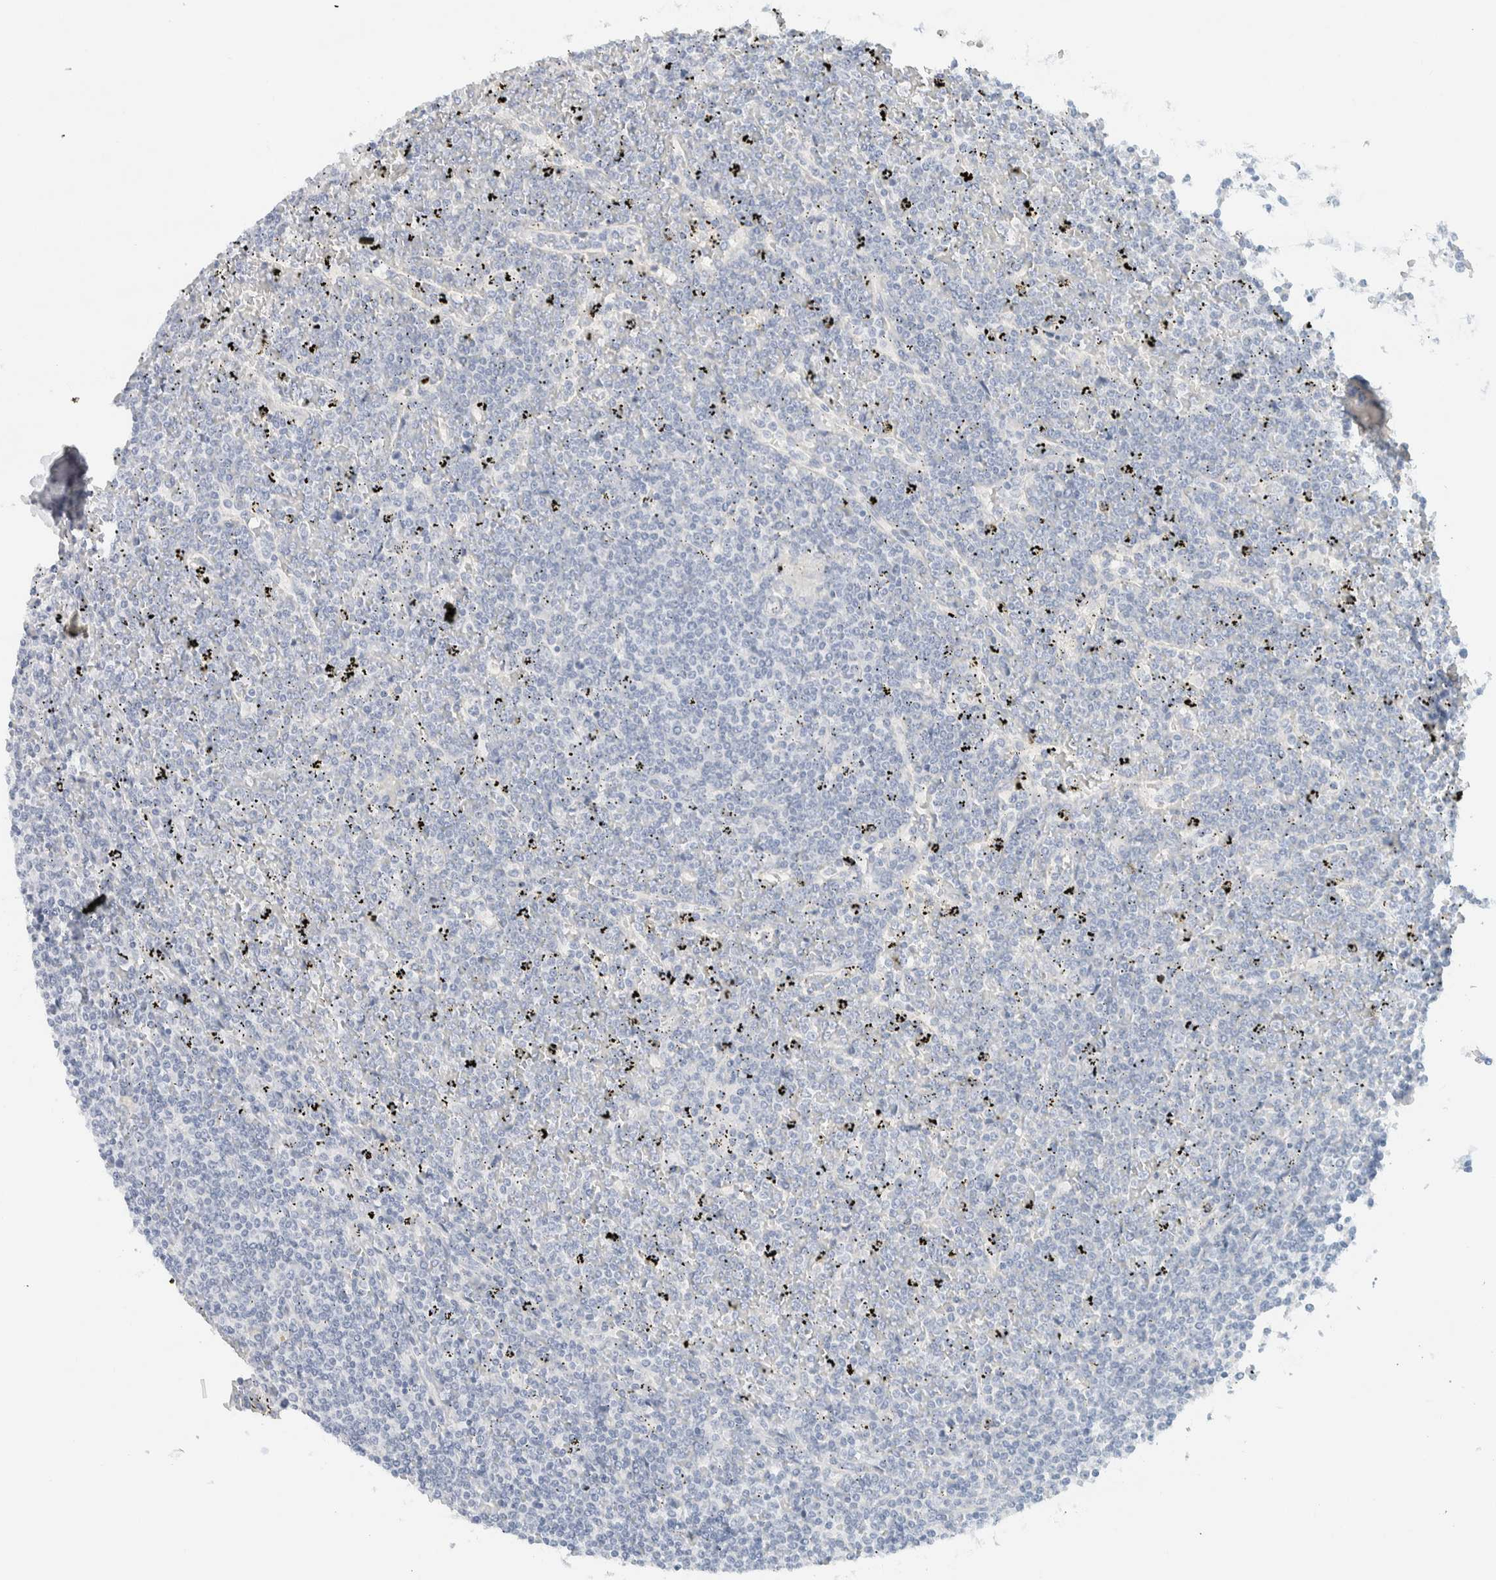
{"staining": {"intensity": "negative", "quantity": "none", "location": "none"}, "tissue": "lymphoma", "cell_type": "Tumor cells", "image_type": "cancer", "snomed": [{"axis": "morphology", "description": "Malignant lymphoma, non-Hodgkin's type, Low grade"}, {"axis": "topography", "description": "Spleen"}], "caption": "Human low-grade malignant lymphoma, non-Hodgkin's type stained for a protein using immunohistochemistry (IHC) exhibits no staining in tumor cells.", "gene": "ALOX12B", "patient": {"sex": "female", "age": 19}}